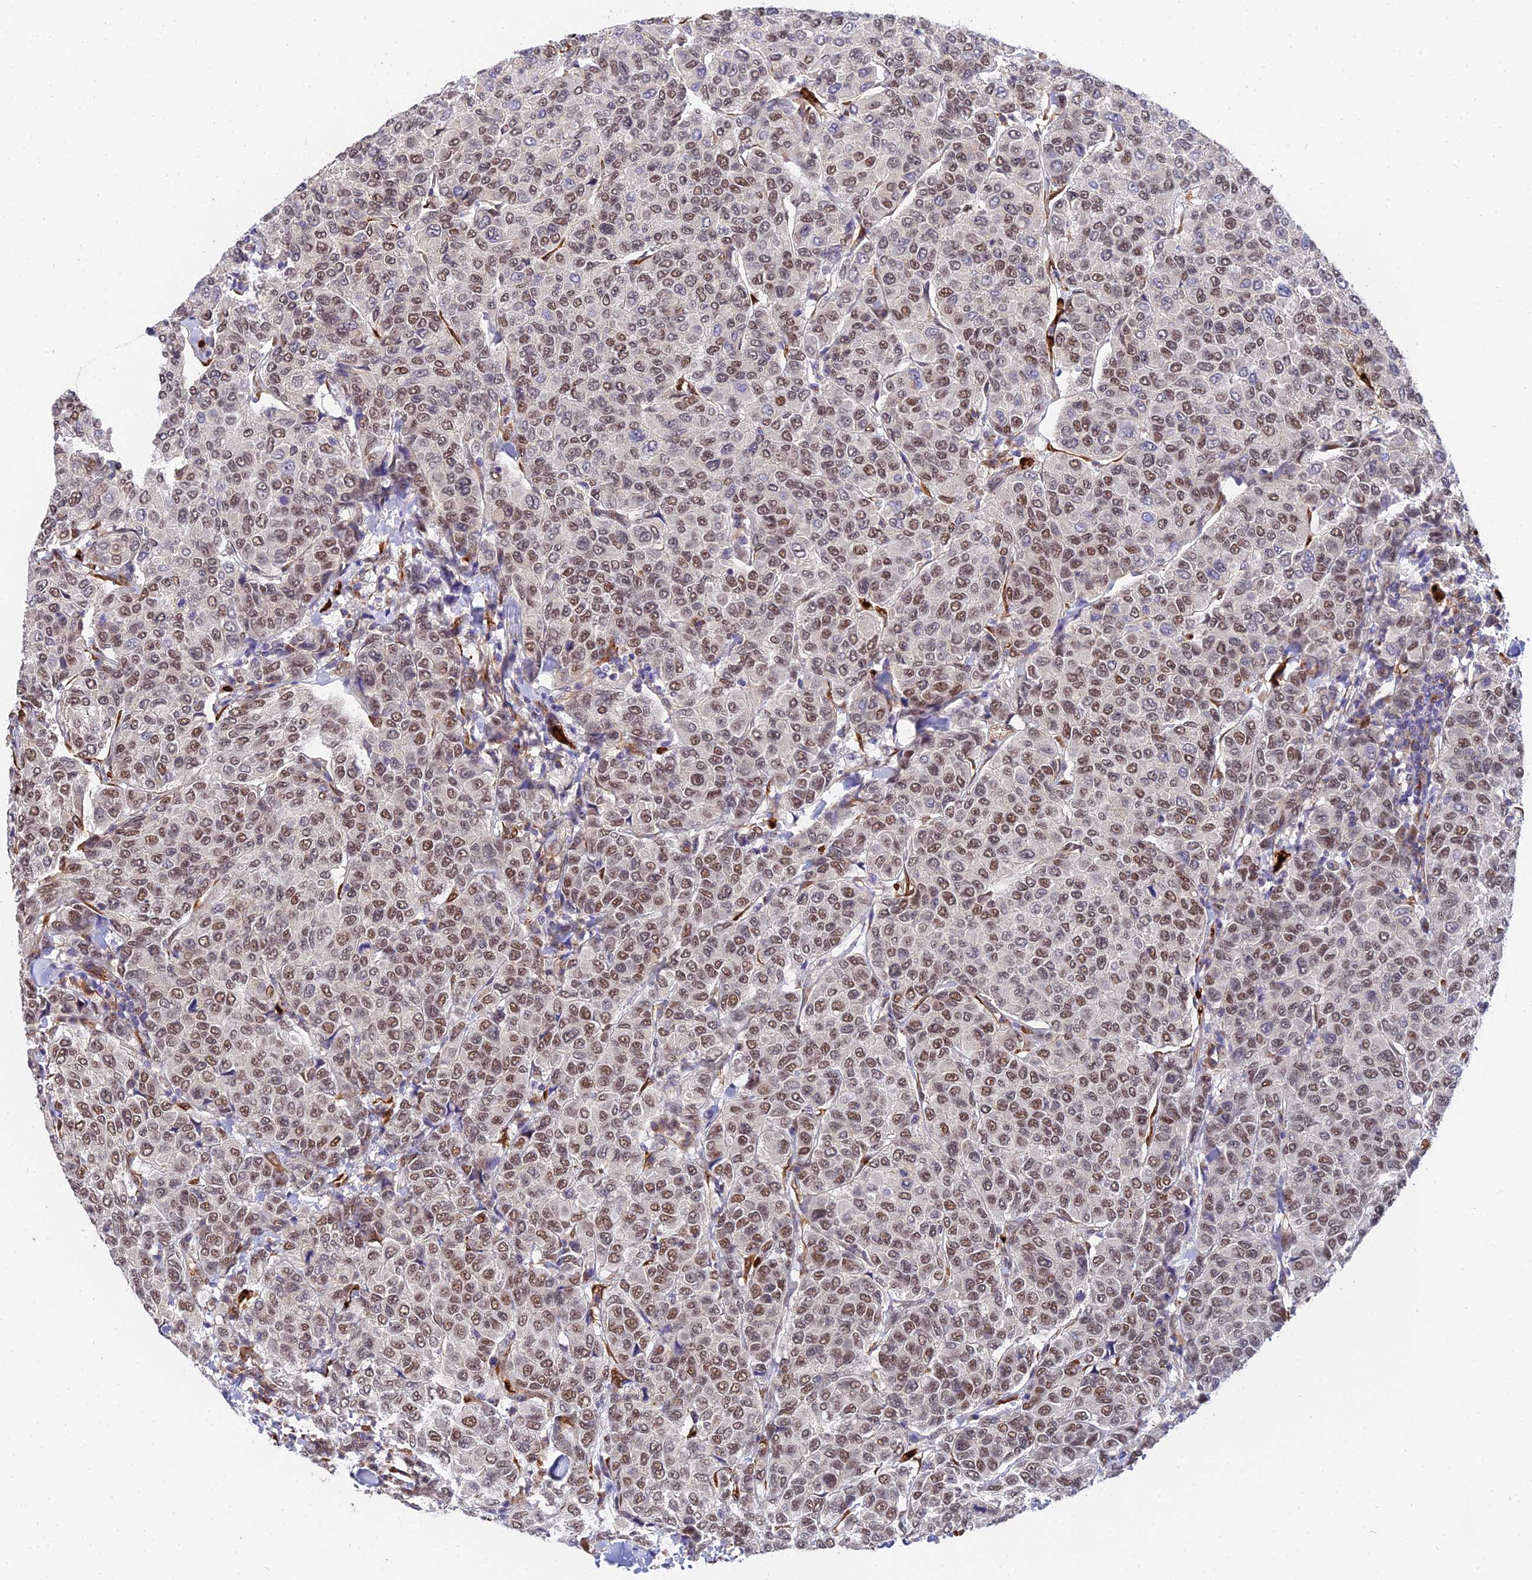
{"staining": {"intensity": "moderate", "quantity": ">75%", "location": "nuclear"}, "tissue": "breast cancer", "cell_type": "Tumor cells", "image_type": "cancer", "snomed": [{"axis": "morphology", "description": "Duct carcinoma"}, {"axis": "topography", "description": "Breast"}], "caption": "The immunohistochemical stain highlights moderate nuclear positivity in tumor cells of intraductal carcinoma (breast) tissue.", "gene": "BCL9", "patient": {"sex": "female", "age": 55}}